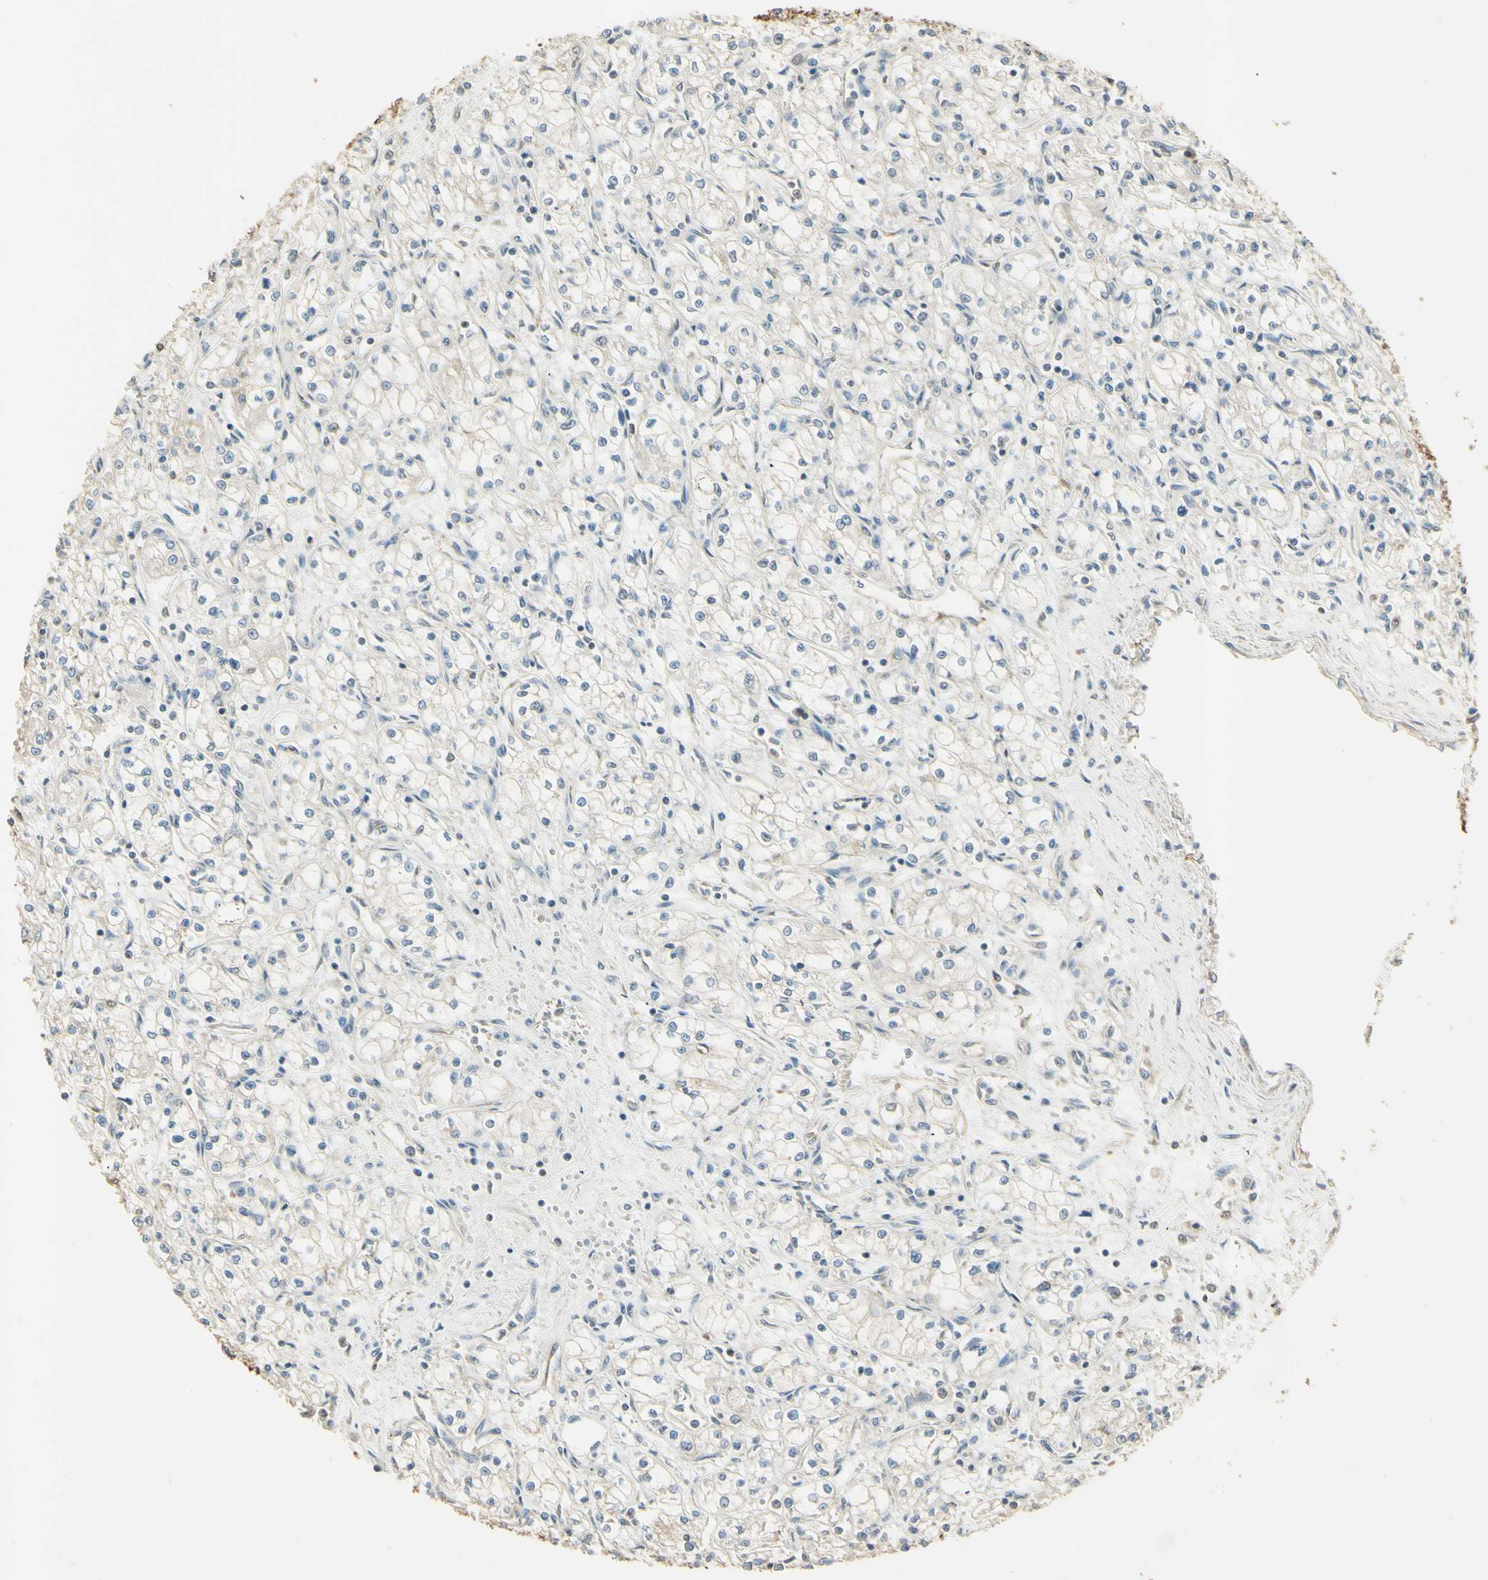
{"staining": {"intensity": "negative", "quantity": "none", "location": "none"}, "tissue": "renal cancer", "cell_type": "Tumor cells", "image_type": "cancer", "snomed": [{"axis": "morphology", "description": "Normal tissue, NOS"}, {"axis": "morphology", "description": "Adenocarcinoma, NOS"}, {"axis": "topography", "description": "Kidney"}], "caption": "This is an IHC micrograph of human renal cancer. There is no staining in tumor cells.", "gene": "UXS1", "patient": {"sex": "male", "age": 59}}